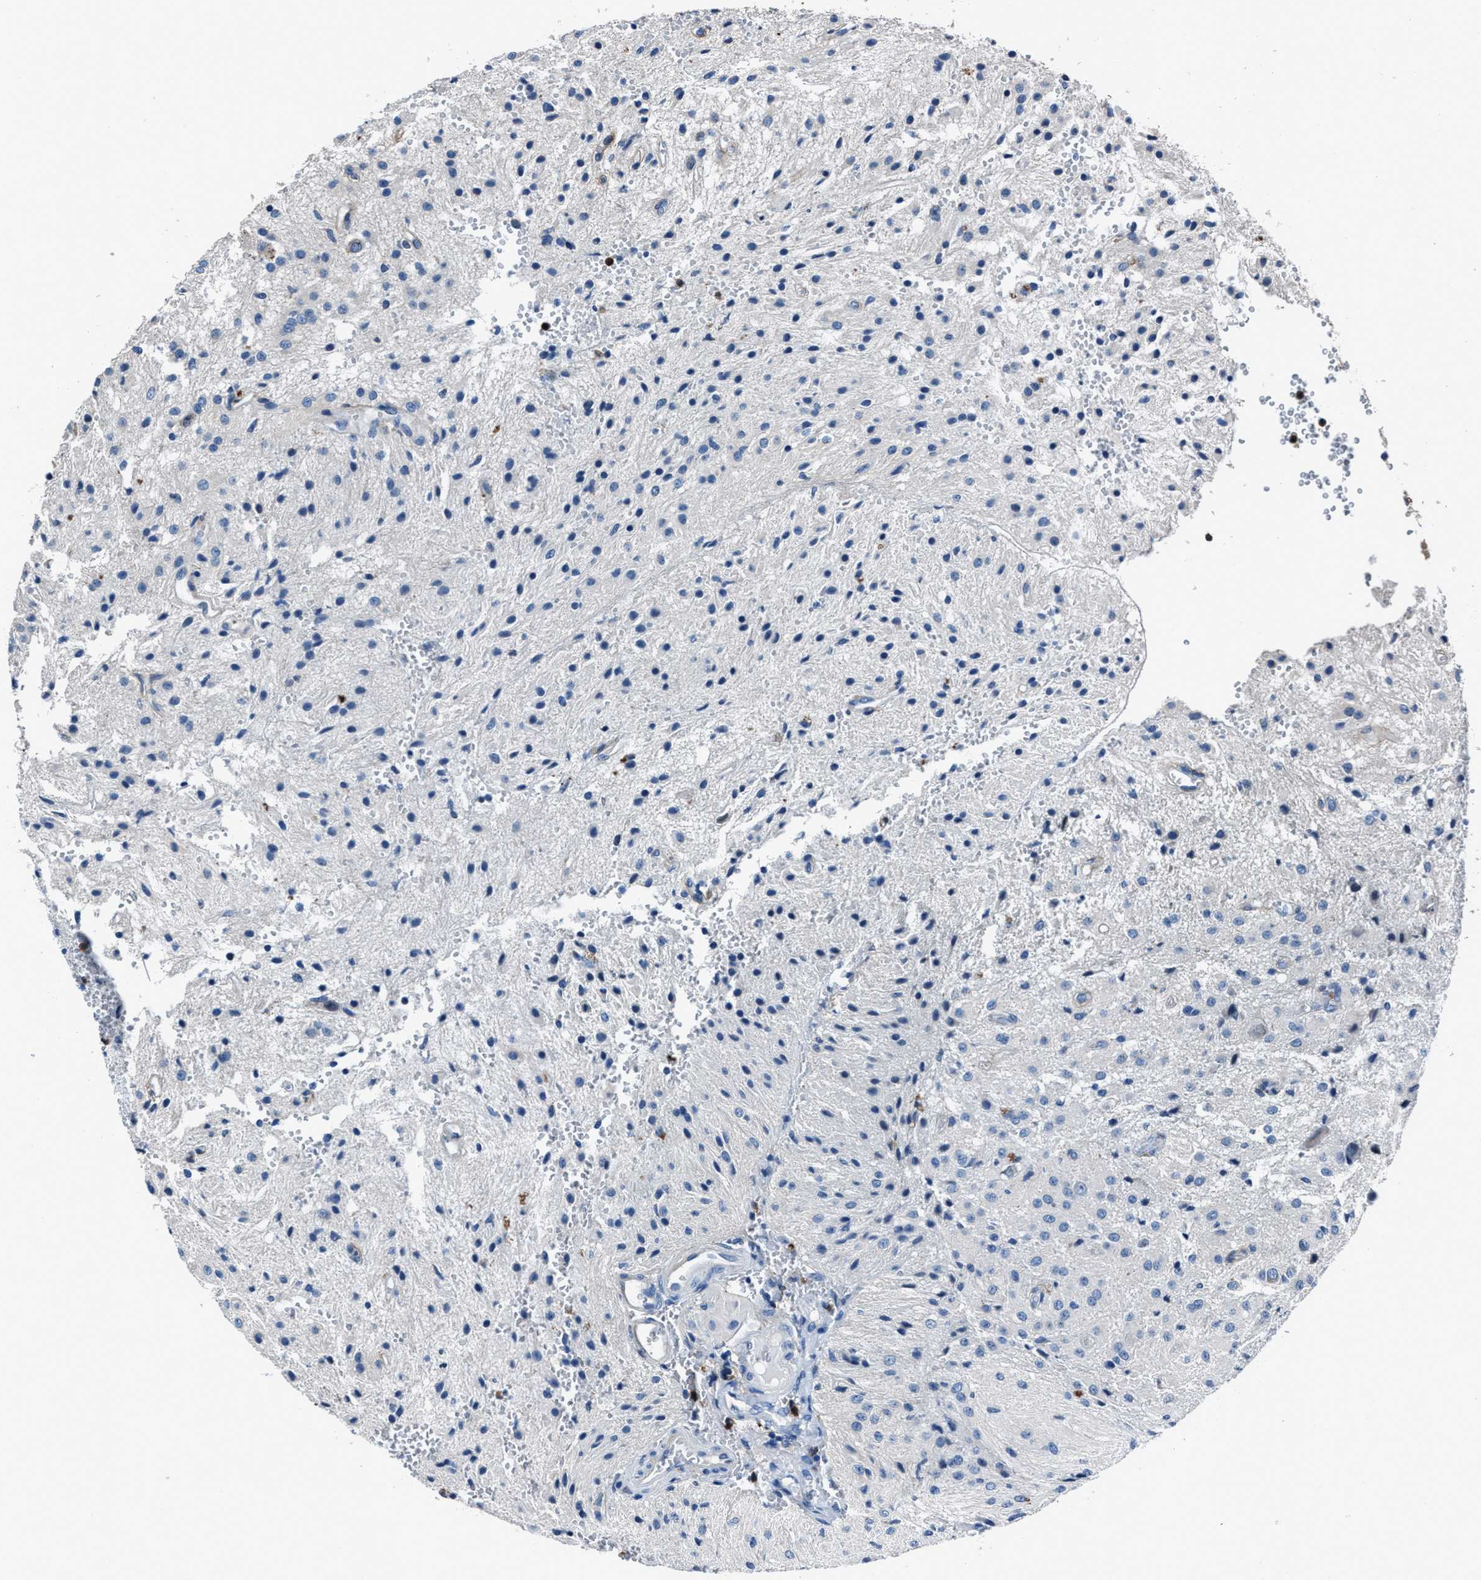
{"staining": {"intensity": "negative", "quantity": "none", "location": "none"}, "tissue": "glioma", "cell_type": "Tumor cells", "image_type": "cancer", "snomed": [{"axis": "morphology", "description": "Glioma, malignant, High grade"}, {"axis": "topography", "description": "Brain"}], "caption": "There is no significant staining in tumor cells of glioma.", "gene": "FGL2", "patient": {"sex": "female", "age": 59}}